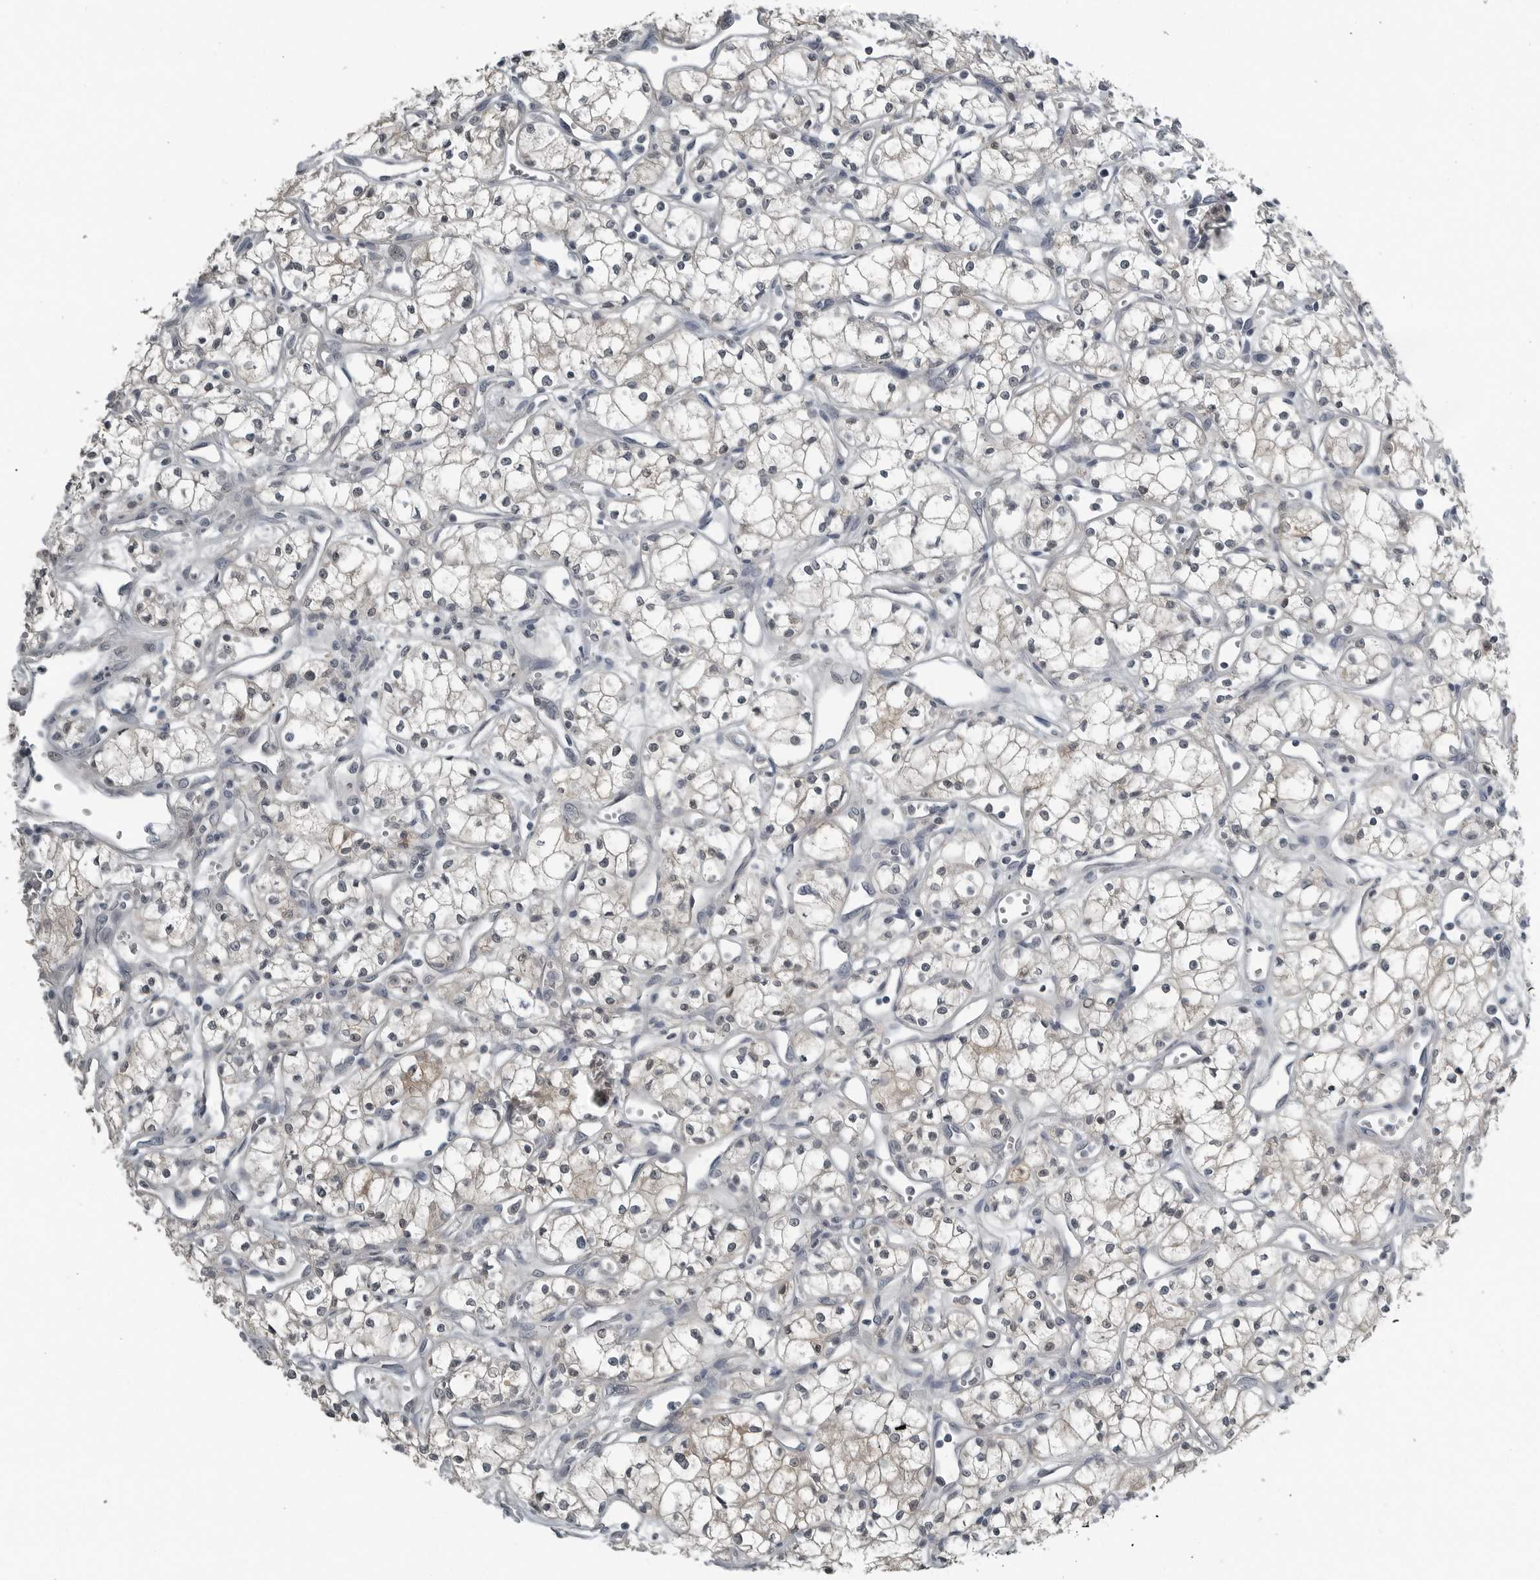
{"staining": {"intensity": "negative", "quantity": "none", "location": "none"}, "tissue": "renal cancer", "cell_type": "Tumor cells", "image_type": "cancer", "snomed": [{"axis": "morphology", "description": "Adenocarcinoma, NOS"}, {"axis": "topography", "description": "Kidney"}], "caption": "Renal cancer was stained to show a protein in brown. There is no significant positivity in tumor cells.", "gene": "KYAT1", "patient": {"sex": "male", "age": 59}}